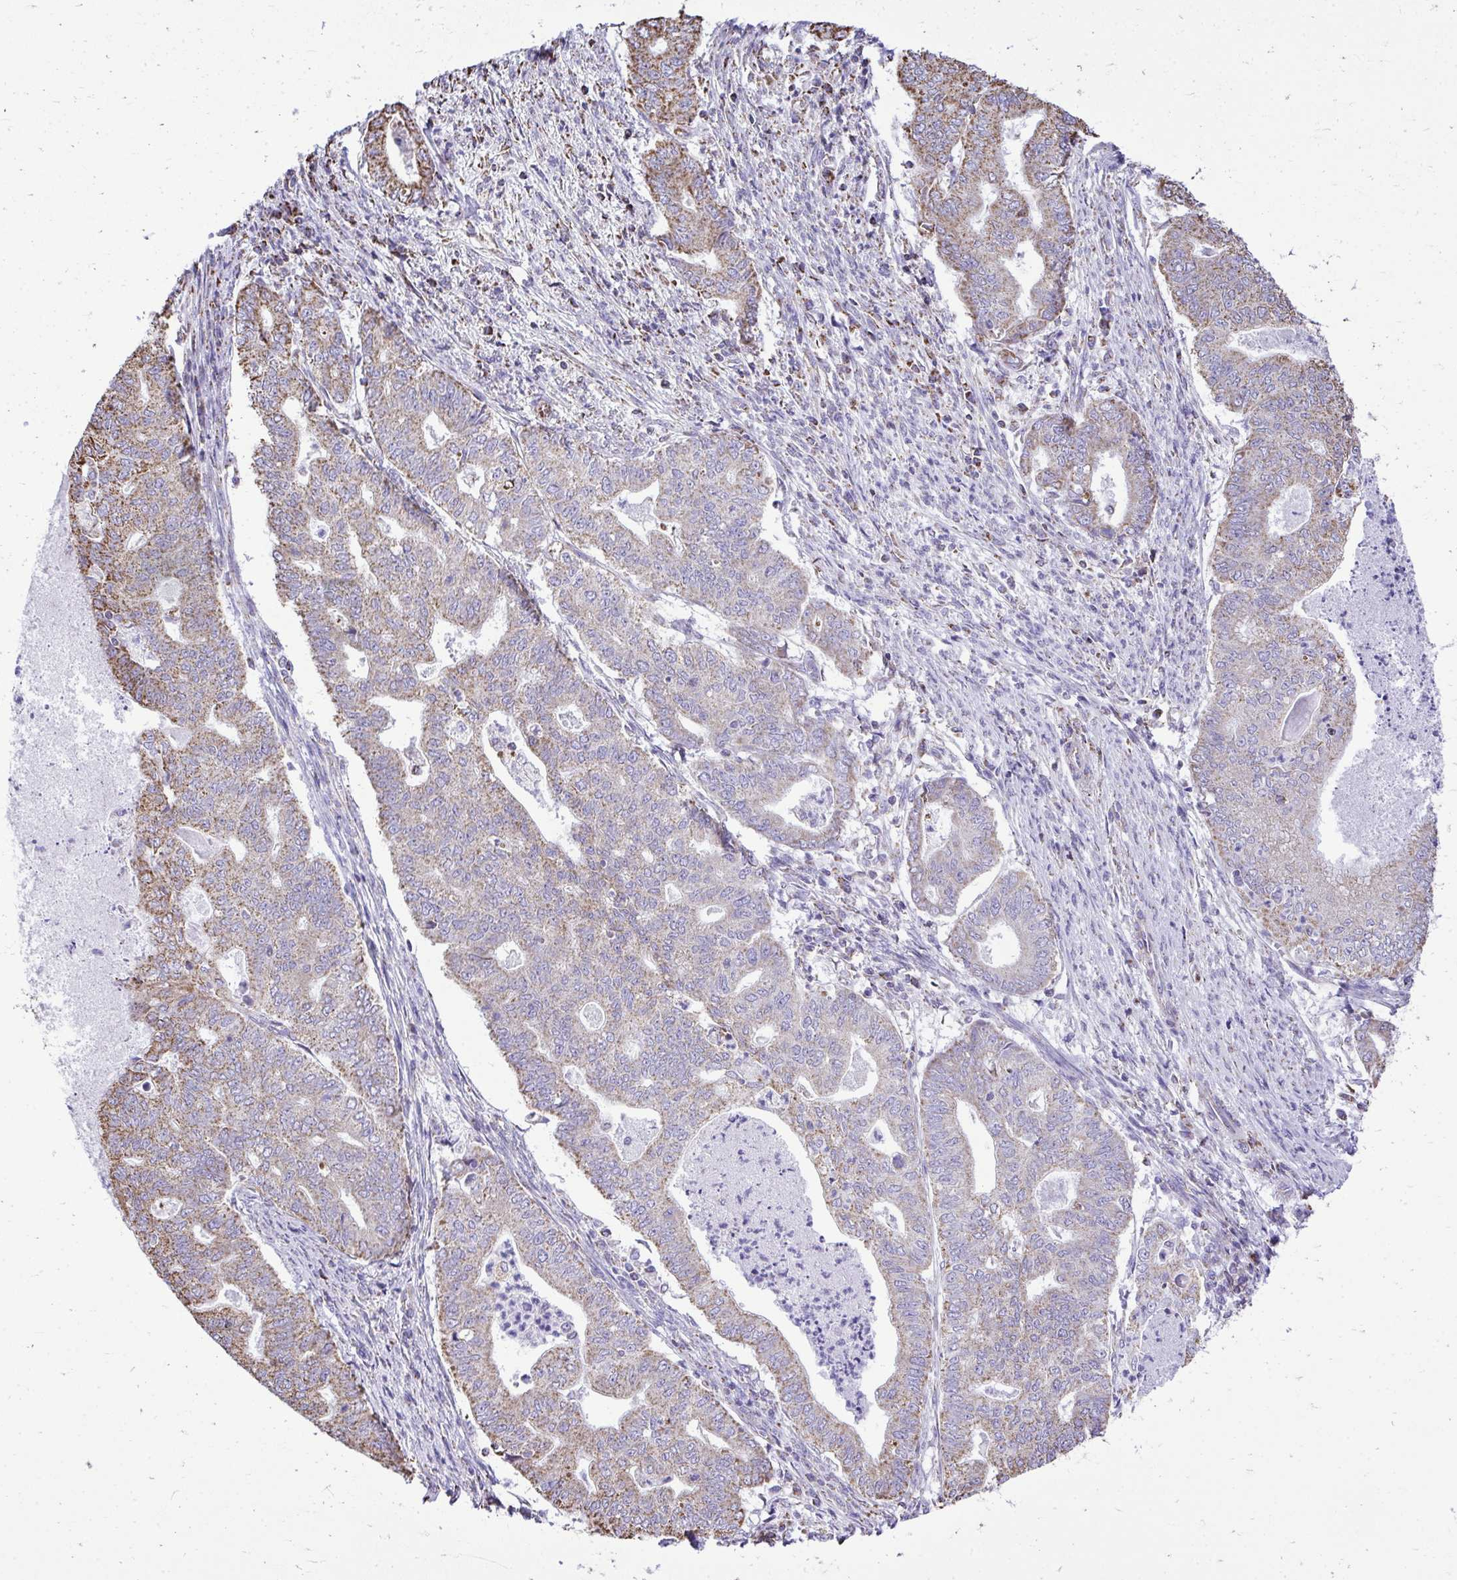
{"staining": {"intensity": "moderate", "quantity": "<25%", "location": "cytoplasmic/membranous"}, "tissue": "endometrial cancer", "cell_type": "Tumor cells", "image_type": "cancer", "snomed": [{"axis": "morphology", "description": "Adenocarcinoma, NOS"}, {"axis": "topography", "description": "Endometrium"}], "caption": "Immunohistochemistry (DAB) staining of human endometrial adenocarcinoma shows moderate cytoplasmic/membranous protein staining in approximately <25% of tumor cells.", "gene": "MPZL2", "patient": {"sex": "female", "age": 79}}